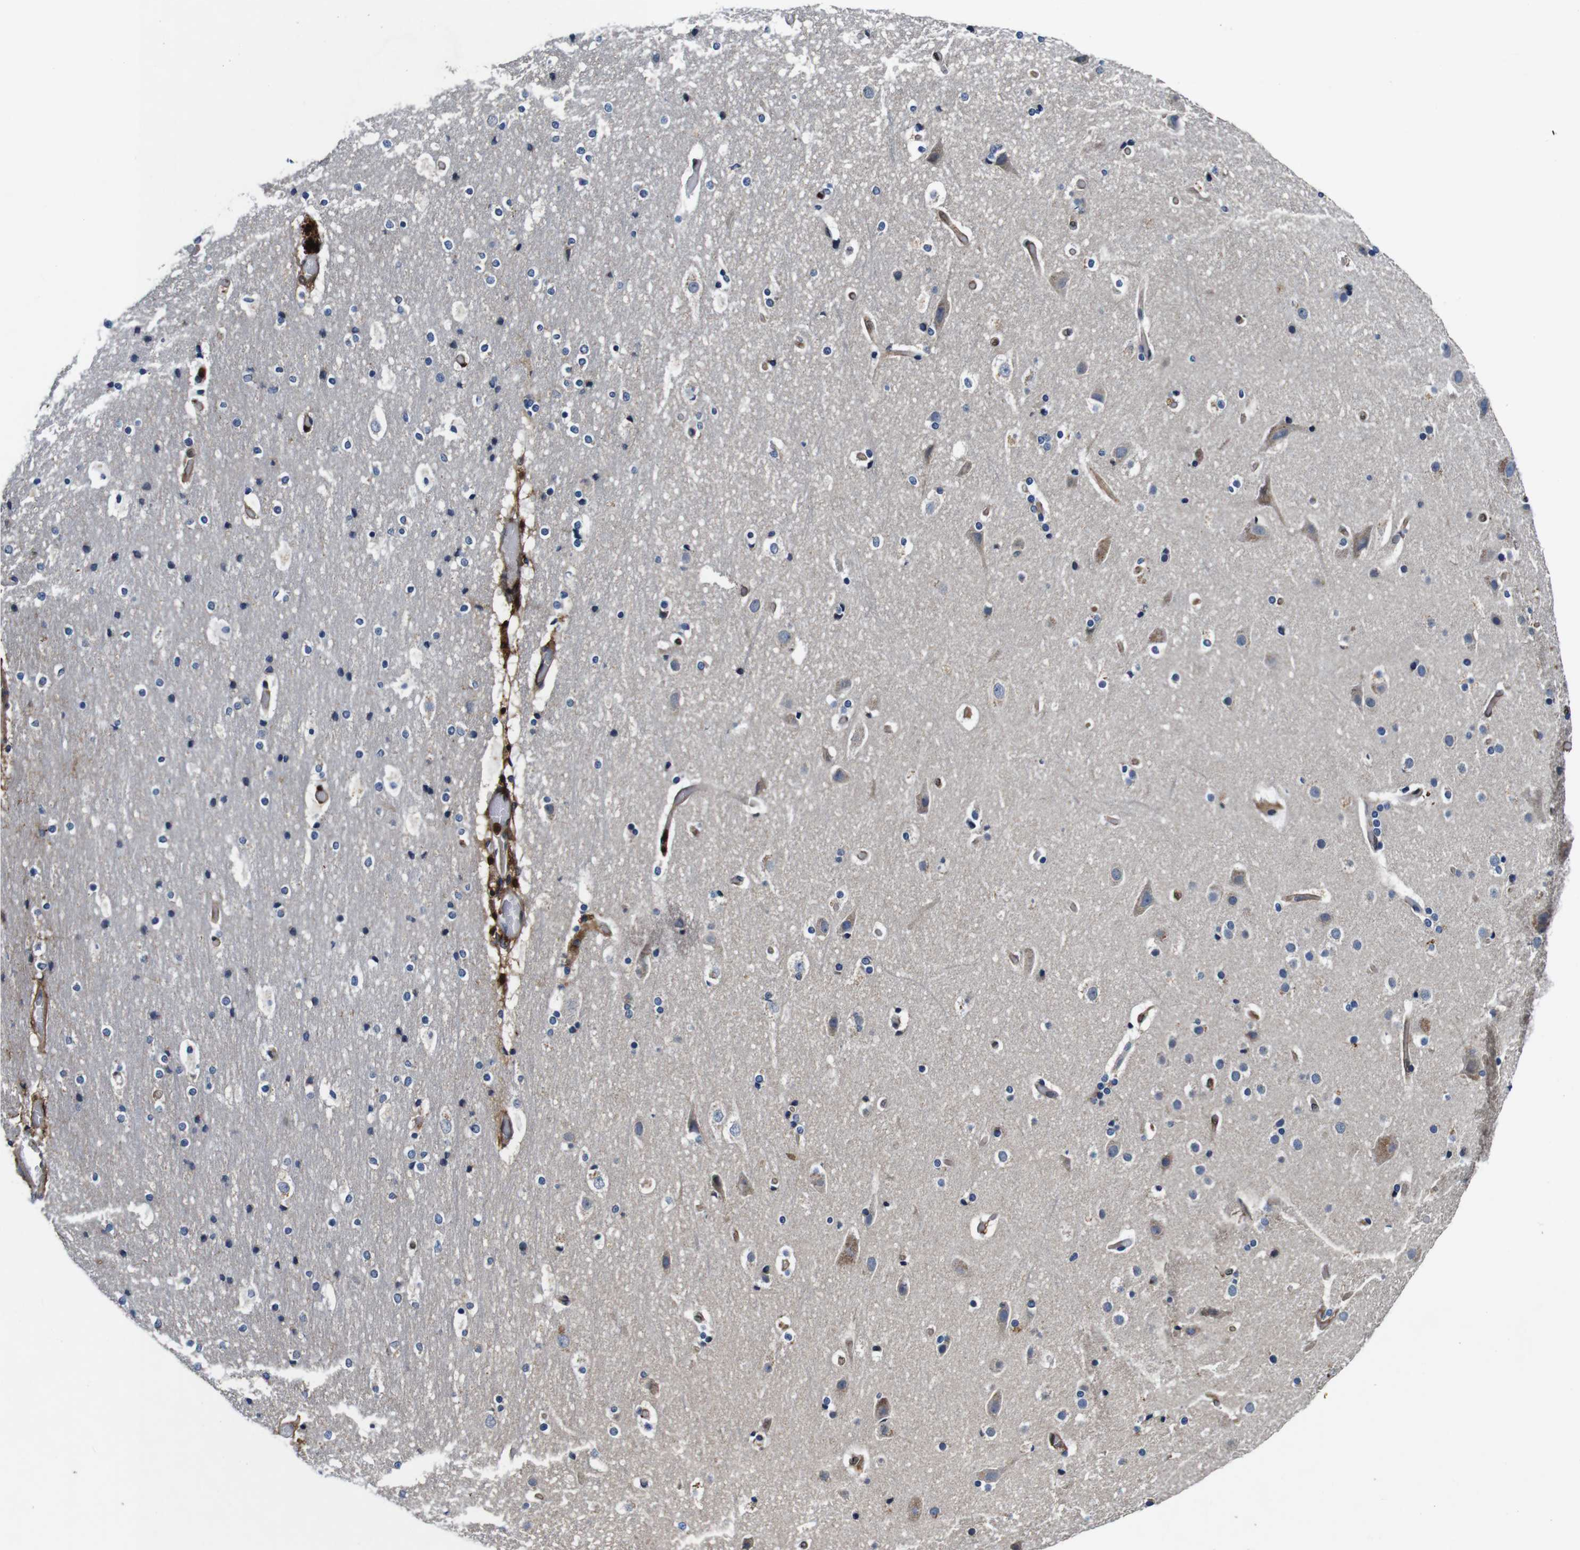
{"staining": {"intensity": "moderate", "quantity": "25%-75%", "location": "cytoplasmic/membranous,nuclear"}, "tissue": "cerebral cortex", "cell_type": "Endothelial cells", "image_type": "normal", "snomed": [{"axis": "morphology", "description": "Normal tissue, NOS"}, {"axis": "topography", "description": "Cerebral cortex"}], "caption": "A histopathology image of human cerebral cortex stained for a protein displays moderate cytoplasmic/membranous,nuclear brown staining in endothelial cells. (DAB (3,3'-diaminobenzidine) IHC, brown staining for protein, blue staining for nuclei).", "gene": "ANXA1", "patient": {"sex": "male", "age": 57}}